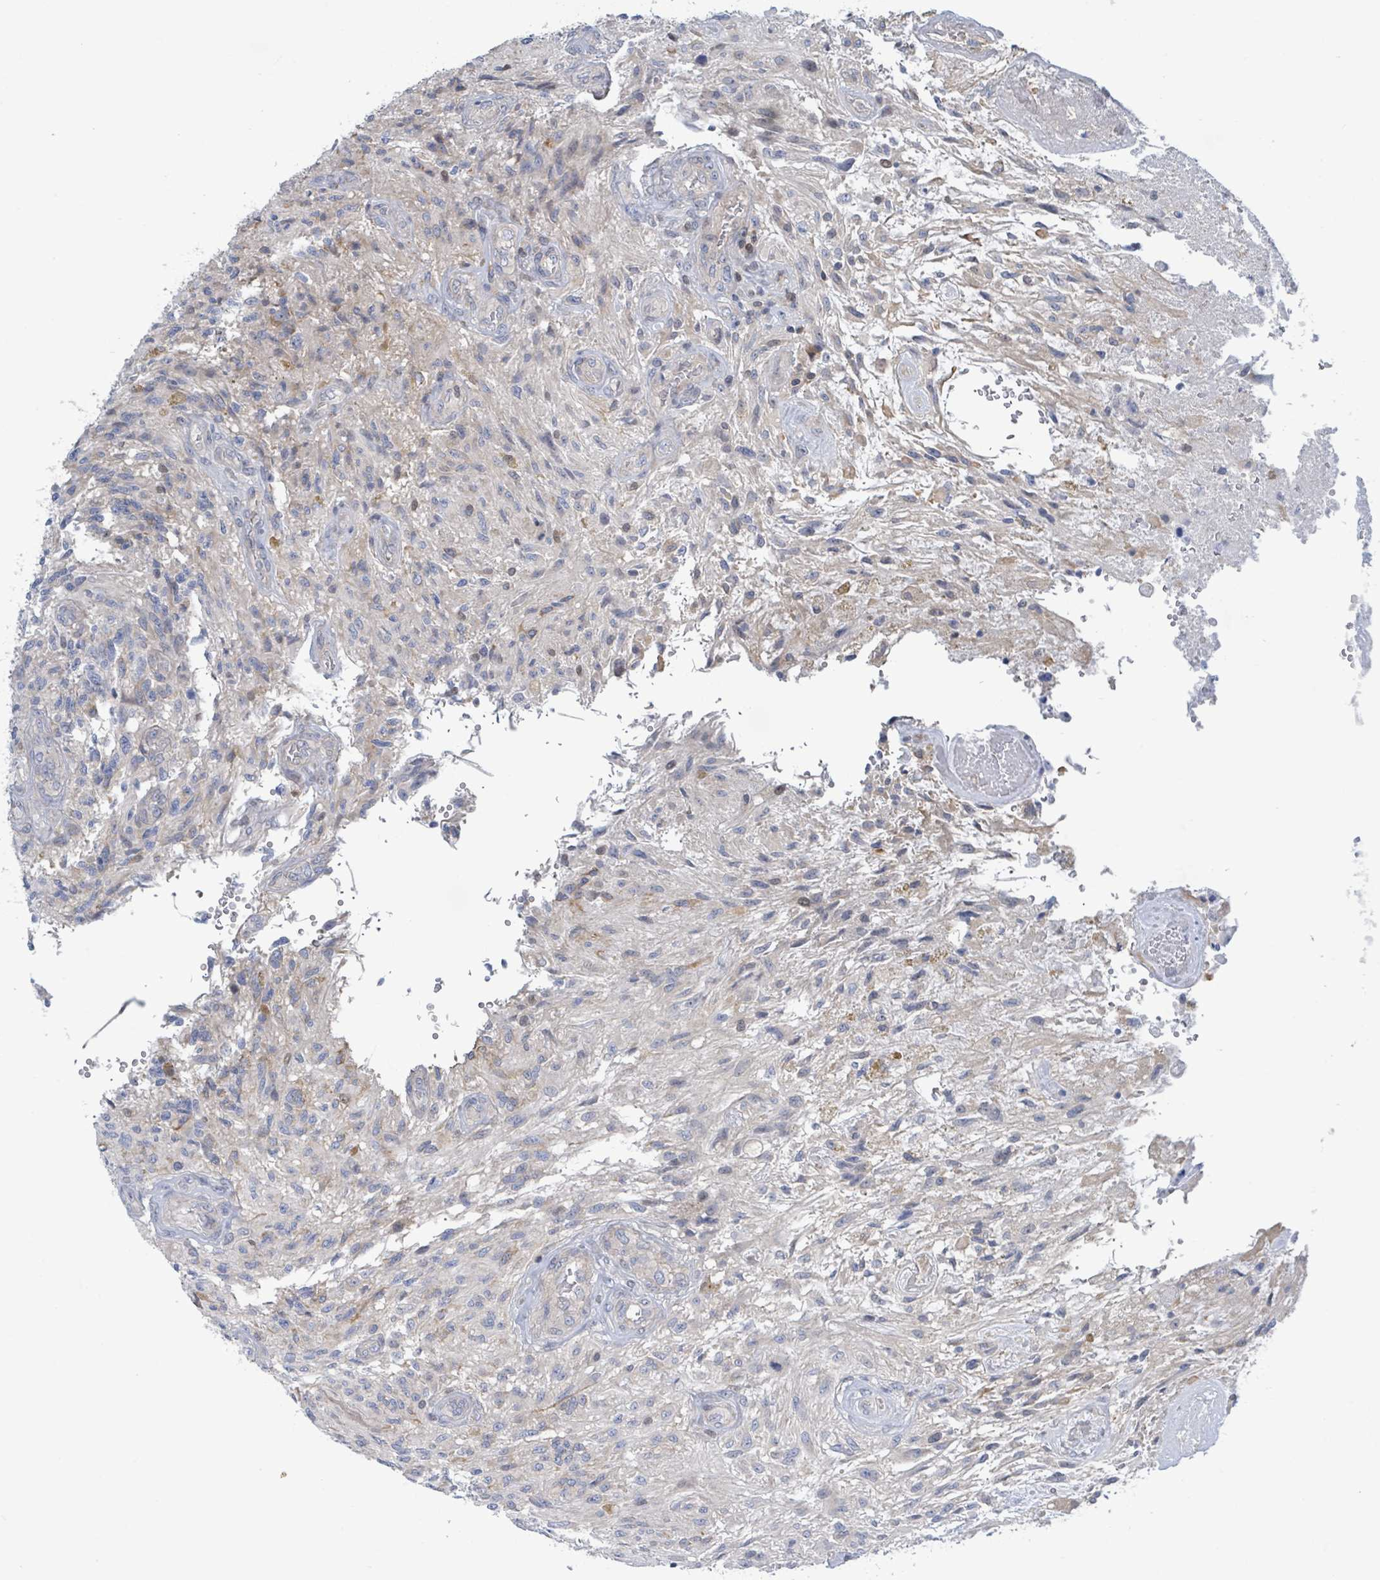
{"staining": {"intensity": "negative", "quantity": "none", "location": "none"}, "tissue": "glioma", "cell_type": "Tumor cells", "image_type": "cancer", "snomed": [{"axis": "morphology", "description": "Glioma, malignant, High grade"}, {"axis": "topography", "description": "Brain"}], "caption": "This is an immunohistochemistry (IHC) photomicrograph of human glioma. There is no positivity in tumor cells.", "gene": "DGKZ", "patient": {"sex": "male", "age": 56}}